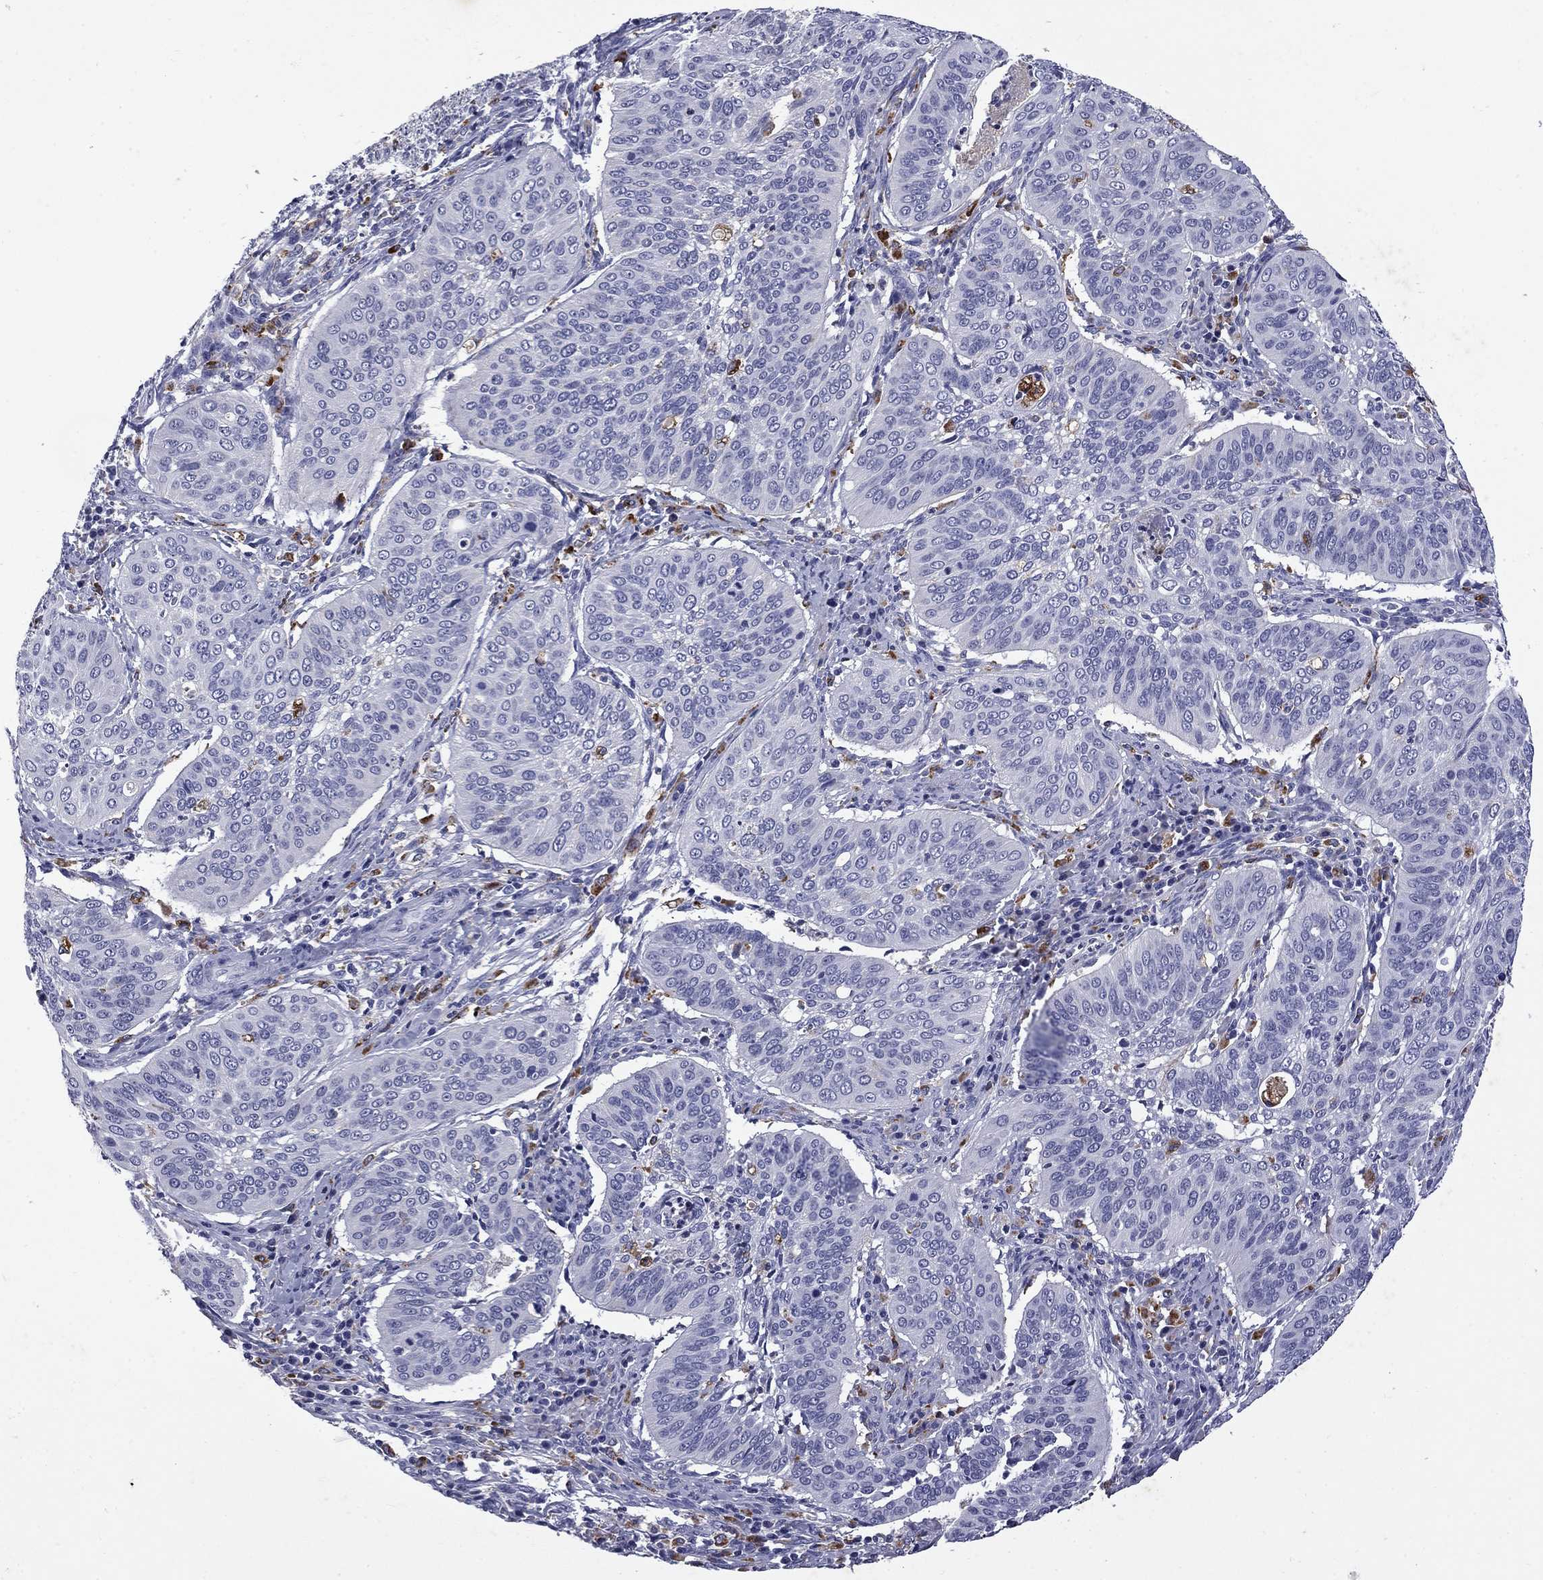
{"staining": {"intensity": "negative", "quantity": "none", "location": "none"}, "tissue": "cervical cancer", "cell_type": "Tumor cells", "image_type": "cancer", "snomed": [{"axis": "morphology", "description": "Normal tissue, NOS"}, {"axis": "morphology", "description": "Squamous cell carcinoma, NOS"}, {"axis": "topography", "description": "Cervix"}], "caption": "This image is of cervical squamous cell carcinoma stained with immunohistochemistry (IHC) to label a protein in brown with the nuclei are counter-stained blue. There is no staining in tumor cells.", "gene": "MADCAM1", "patient": {"sex": "female", "age": 39}}